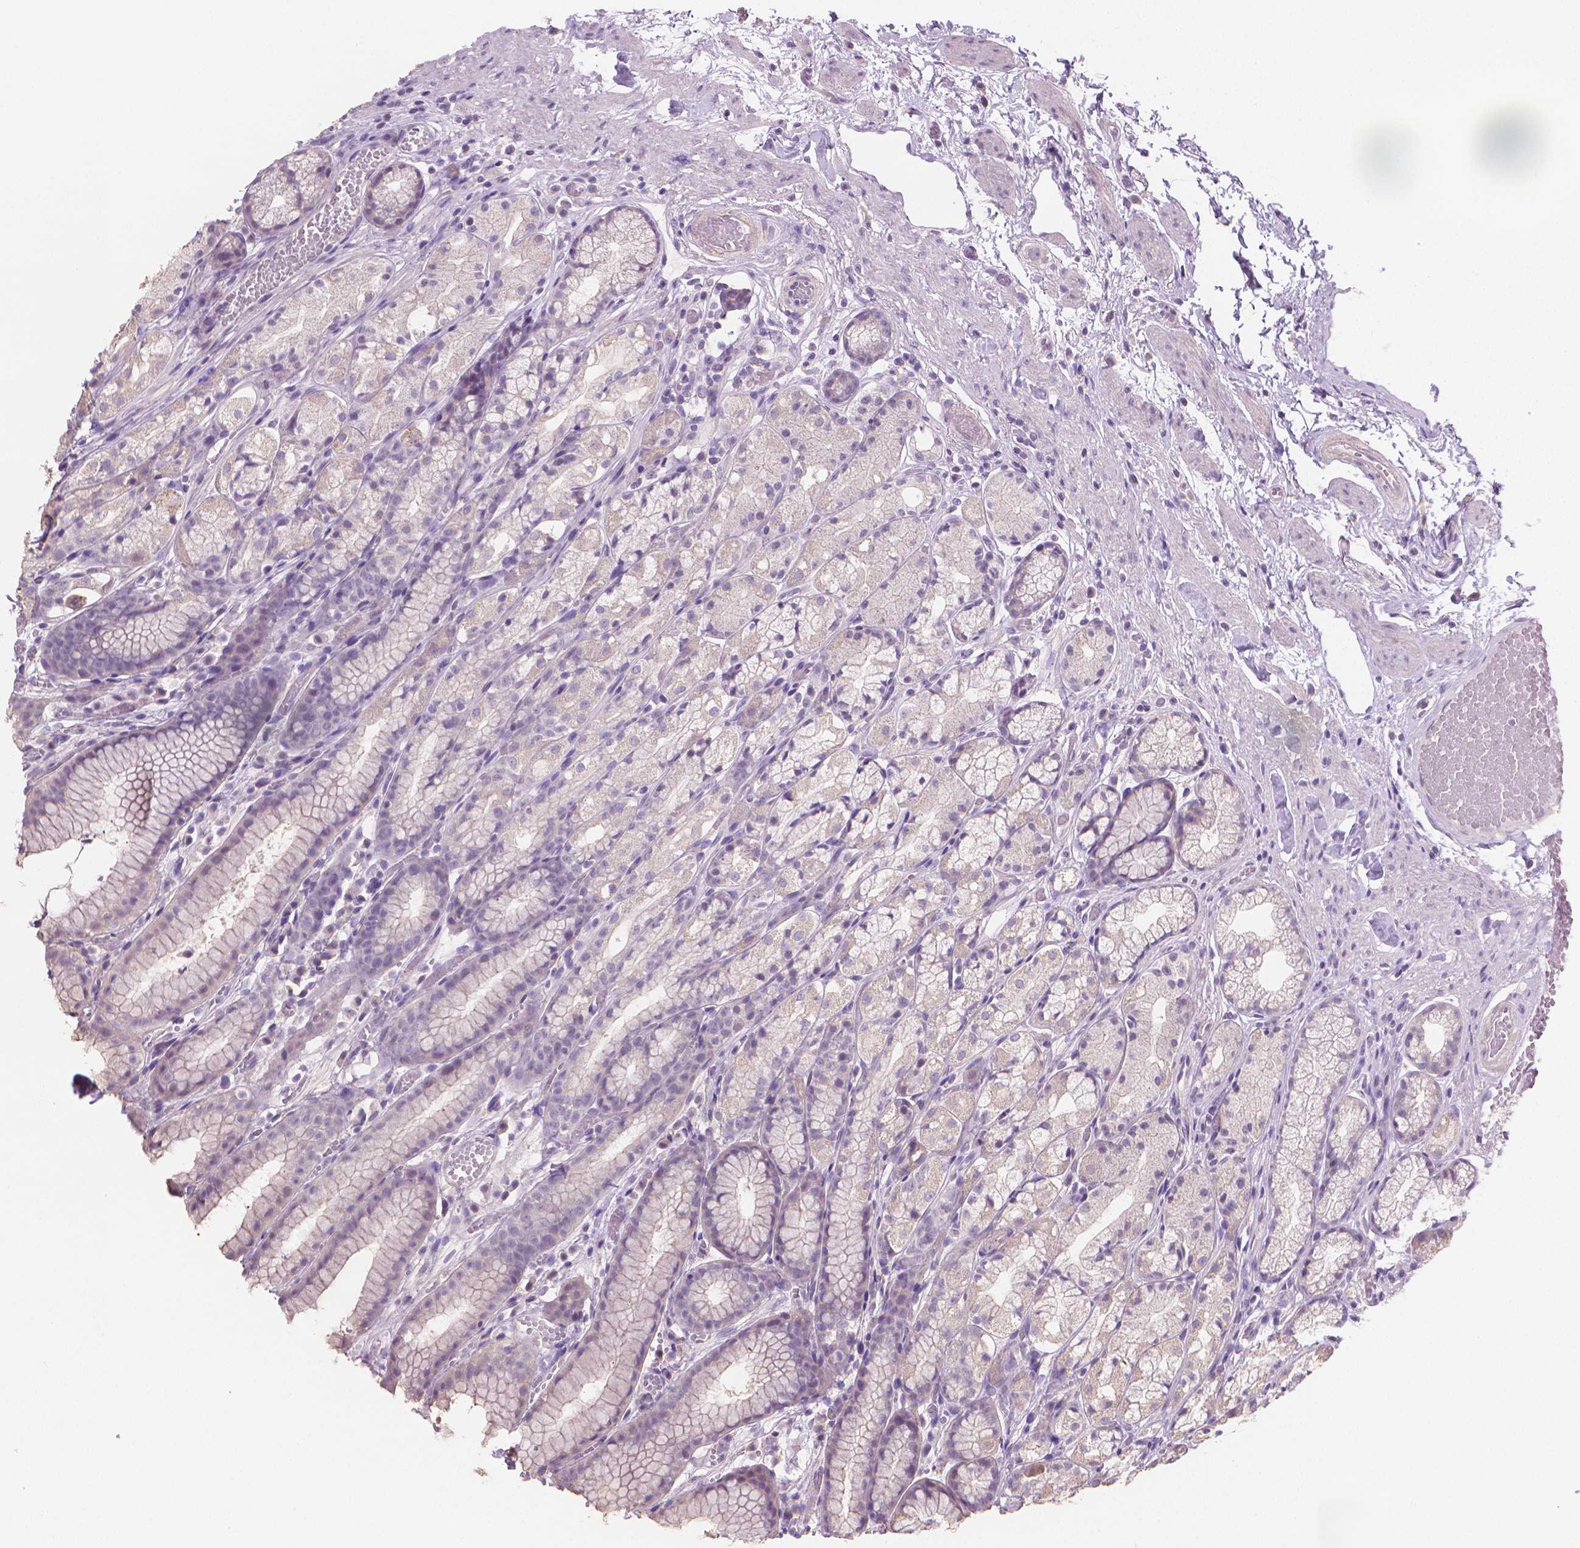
{"staining": {"intensity": "negative", "quantity": "none", "location": "none"}, "tissue": "stomach", "cell_type": "Glandular cells", "image_type": "normal", "snomed": [{"axis": "morphology", "description": "Normal tissue, NOS"}, {"axis": "topography", "description": "Stomach"}], "caption": "Immunohistochemical staining of normal stomach shows no significant positivity in glandular cells. (DAB IHC with hematoxylin counter stain).", "gene": "CATIP", "patient": {"sex": "male", "age": 70}}